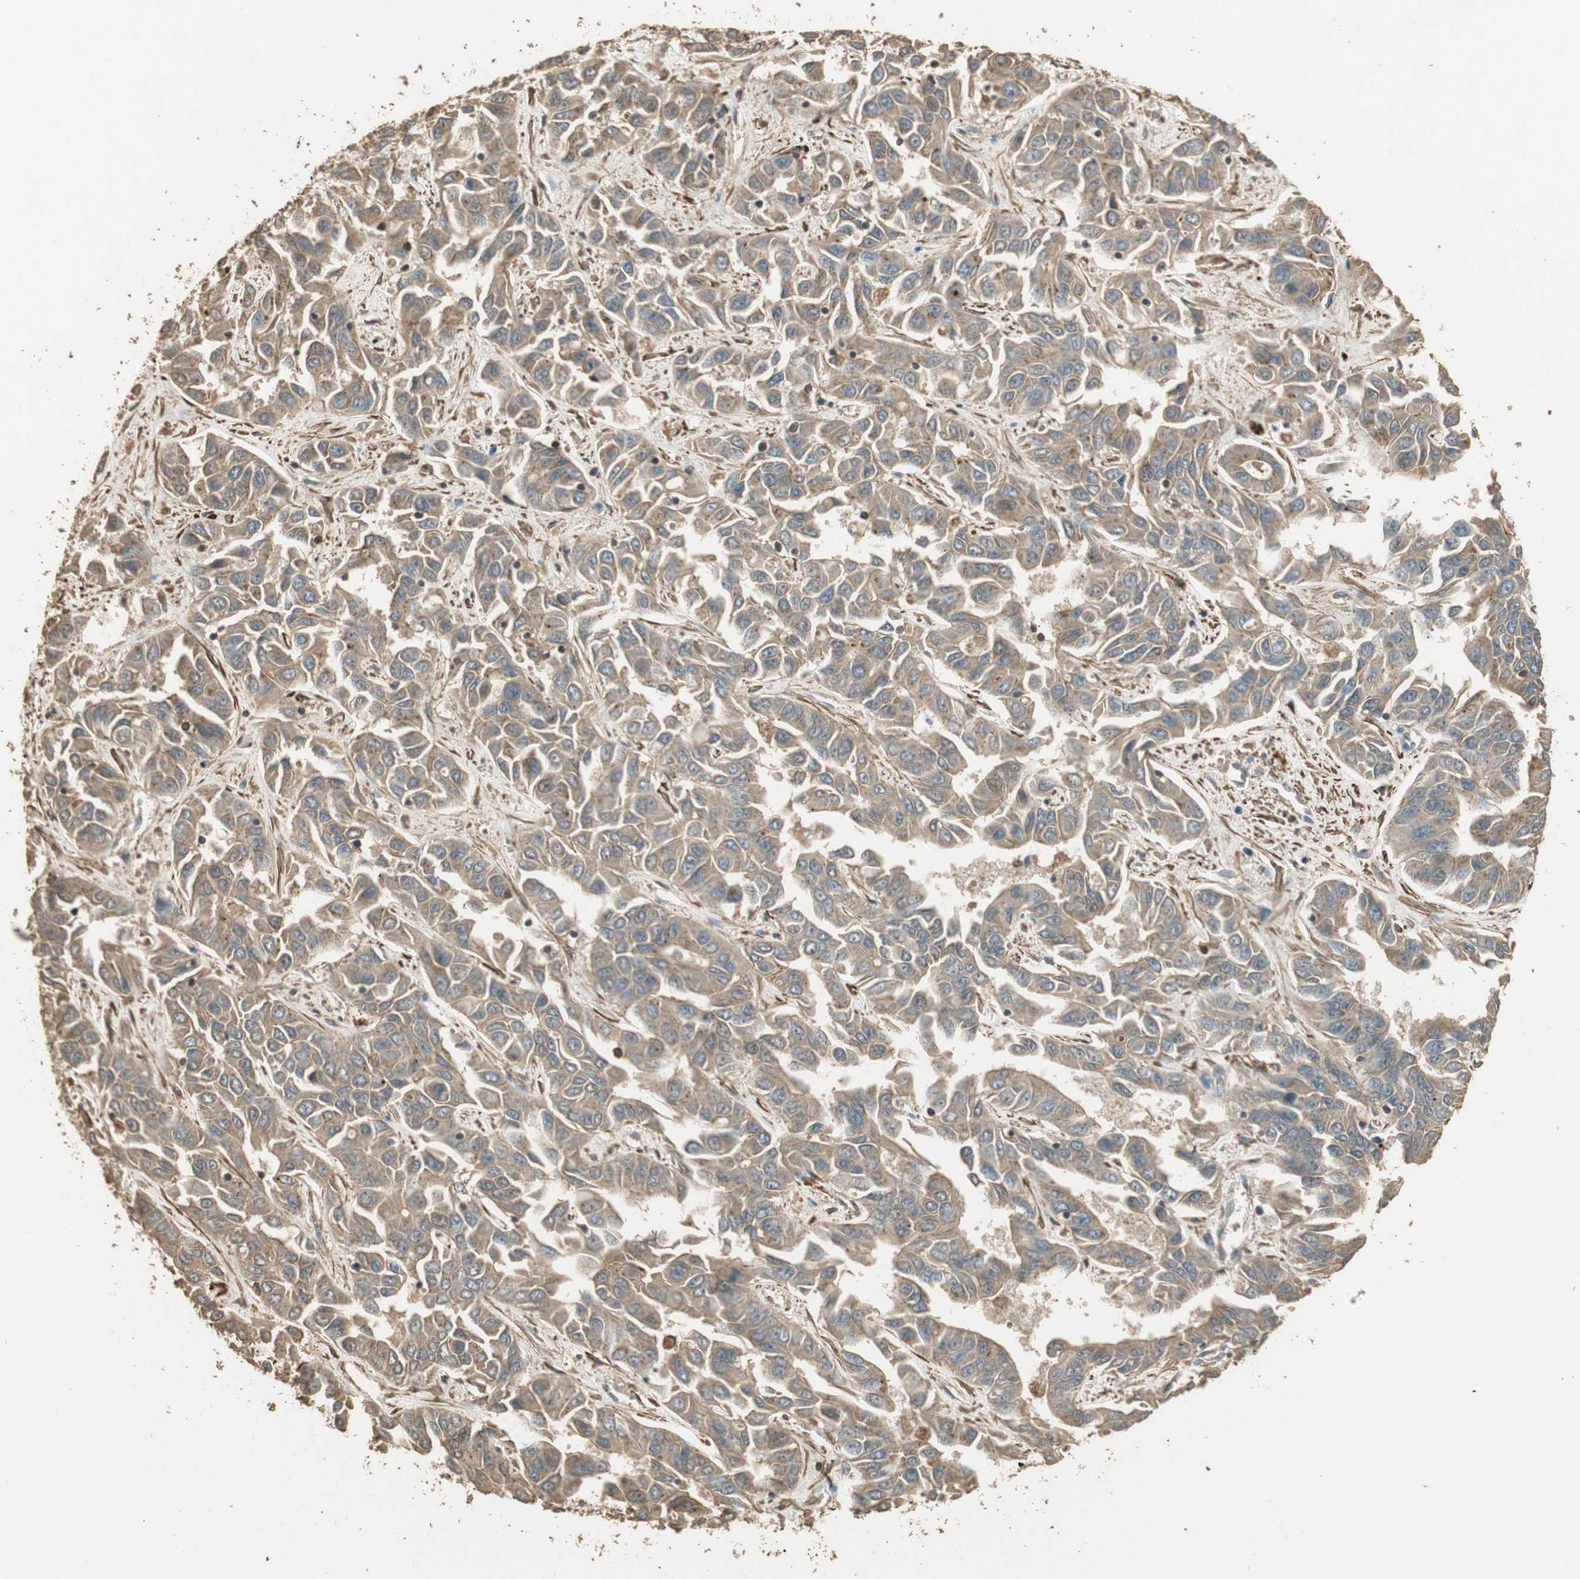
{"staining": {"intensity": "weak", "quantity": "25%-75%", "location": "cytoplasmic/membranous"}, "tissue": "liver cancer", "cell_type": "Tumor cells", "image_type": "cancer", "snomed": [{"axis": "morphology", "description": "Cholangiocarcinoma"}, {"axis": "topography", "description": "Liver"}], "caption": "IHC photomicrograph of cholangiocarcinoma (liver) stained for a protein (brown), which demonstrates low levels of weak cytoplasmic/membranous positivity in approximately 25%-75% of tumor cells.", "gene": "USP2", "patient": {"sex": "female", "age": 52}}